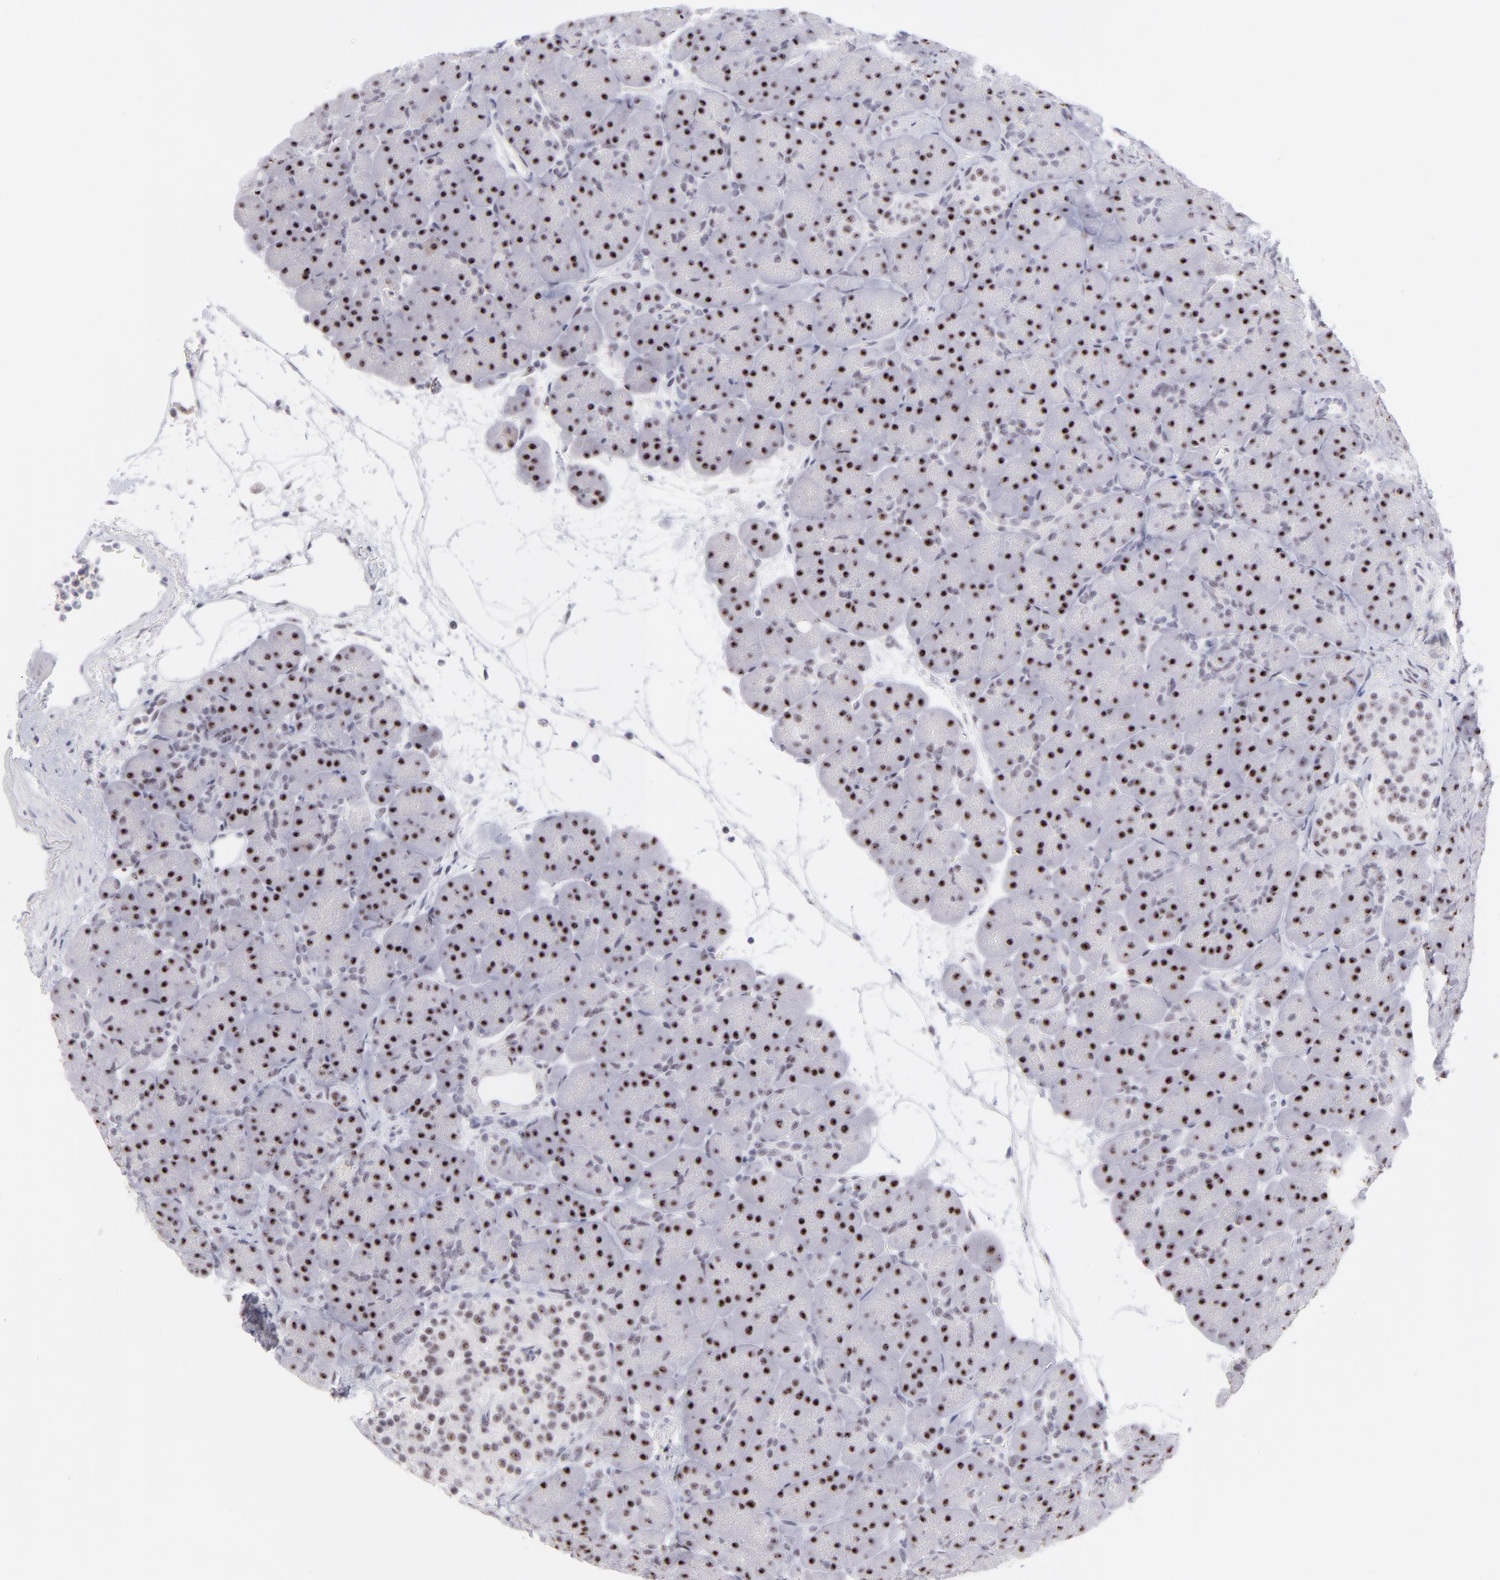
{"staining": {"intensity": "strong", "quantity": ">75%", "location": "nuclear"}, "tissue": "pancreas", "cell_type": "Exocrine glandular cells", "image_type": "normal", "snomed": [{"axis": "morphology", "description": "Normal tissue, NOS"}, {"axis": "topography", "description": "Pancreas"}], "caption": "This micrograph displays benign pancreas stained with immunohistochemistry to label a protein in brown. The nuclear of exocrine glandular cells show strong positivity for the protein. Nuclei are counter-stained blue.", "gene": "CDC25C", "patient": {"sex": "male", "age": 66}}